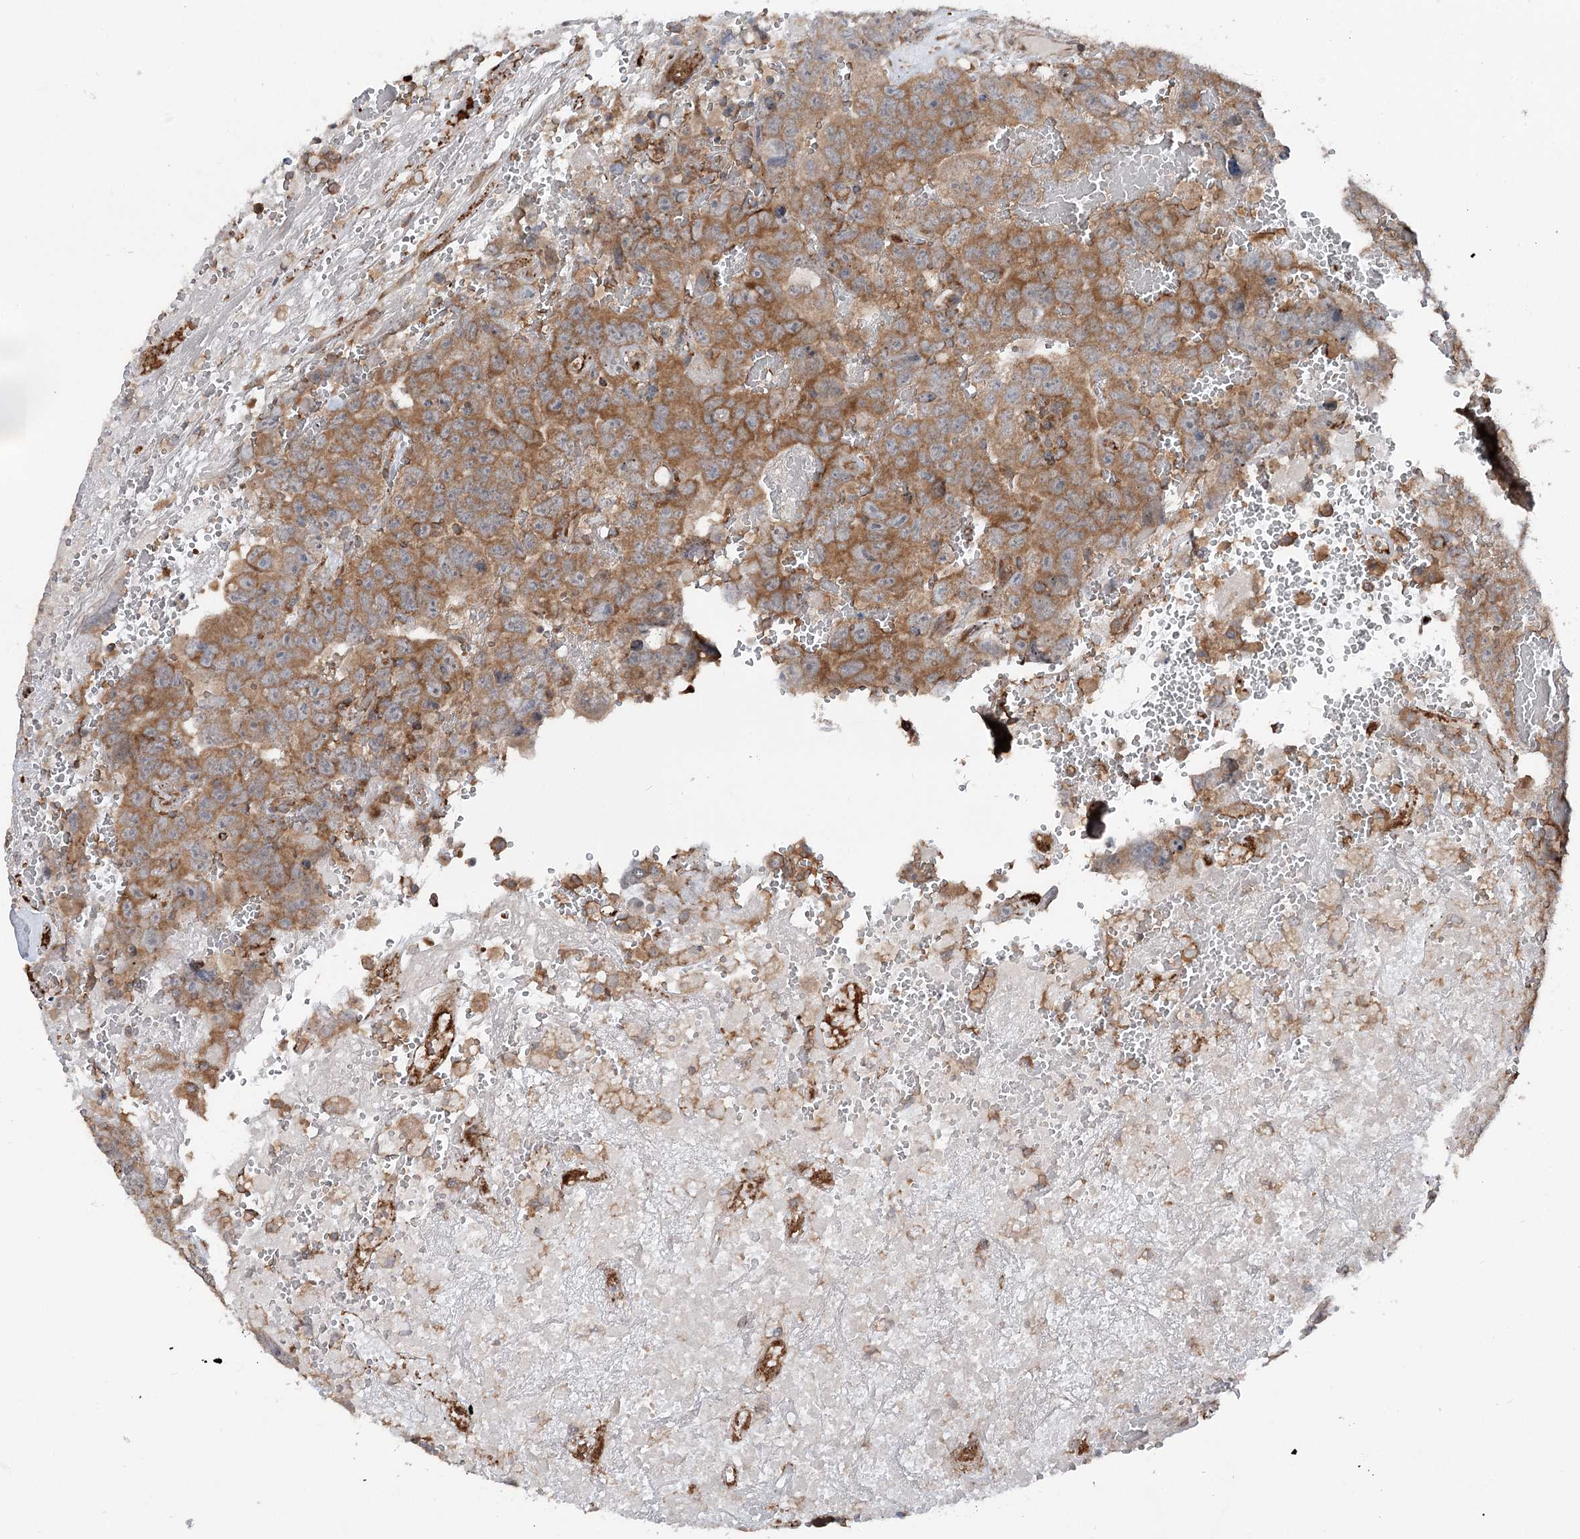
{"staining": {"intensity": "moderate", "quantity": "25%-75%", "location": "cytoplasmic/membranous"}, "tissue": "testis cancer", "cell_type": "Tumor cells", "image_type": "cancer", "snomed": [{"axis": "morphology", "description": "Carcinoma, Embryonal, NOS"}, {"axis": "topography", "description": "Testis"}], "caption": "Immunohistochemistry (IHC) histopathology image of human testis cancer stained for a protein (brown), which exhibits medium levels of moderate cytoplasmic/membranous expression in about 25%-75% of tumor cells.", "gene": "PPP1R21", "patient": {"sex": "male", "age": 45}}